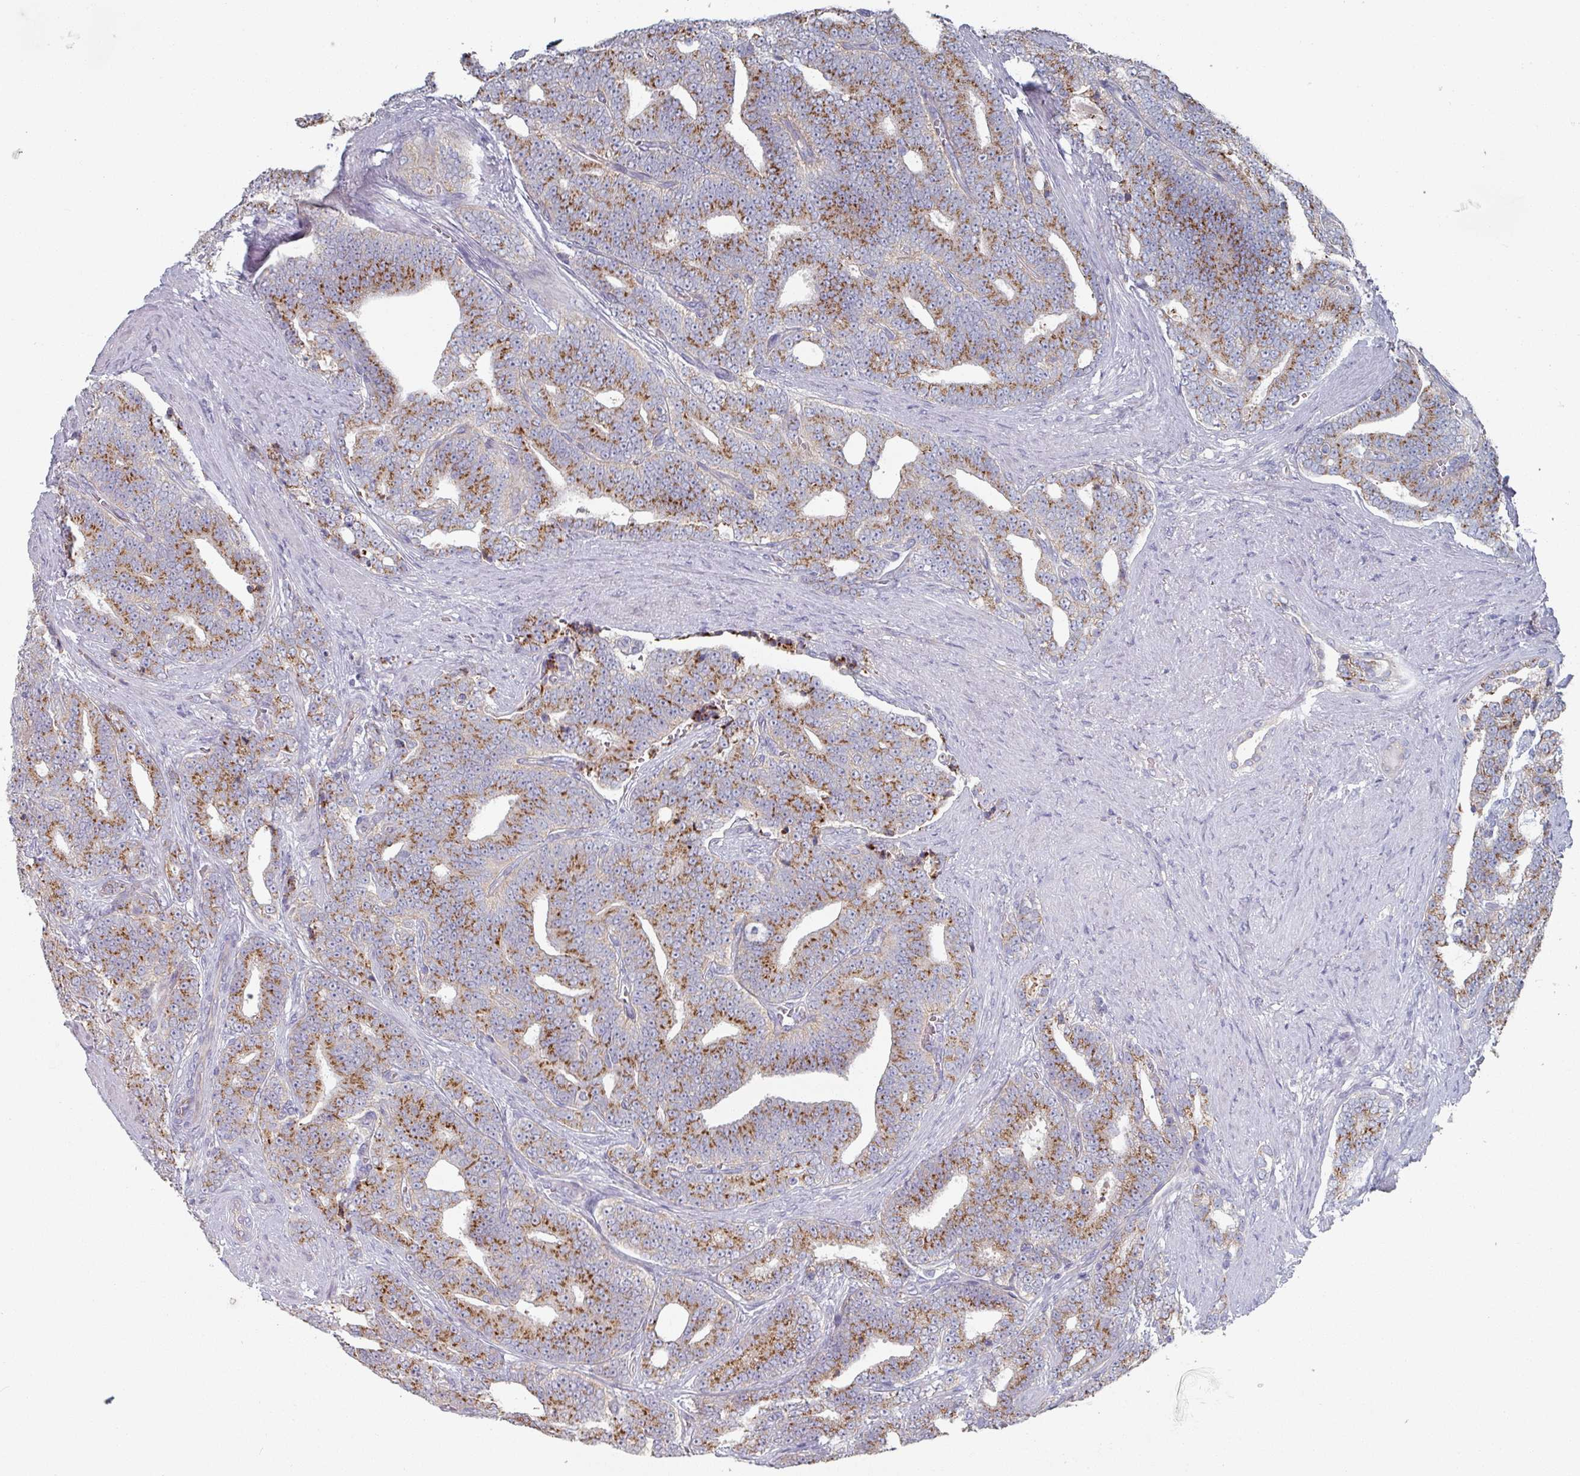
{"staining": {"intensity": "moderate", "quantity": ">75%", "location": "cytoplasmic/membranous"}, "tissue": "prostate cancer", "cell_type": "Tumor cells", "image_type": "cancer", "snomed": [{"axis": "morphology", "description": "Adenocarcinoma, High grade"}, {"axis": "topography", "description": "Prostate and seminal vesicle, NOS"}], "caption": "Immunohistochemical staining of human prostate high-grade adenocarcinoma reveals medium levels of moderate cytoplasmic/membranous expression in approximately >75% of tumor cells.", "gene": "EFL1", "patient": {"sex": "male", "age": 67}}